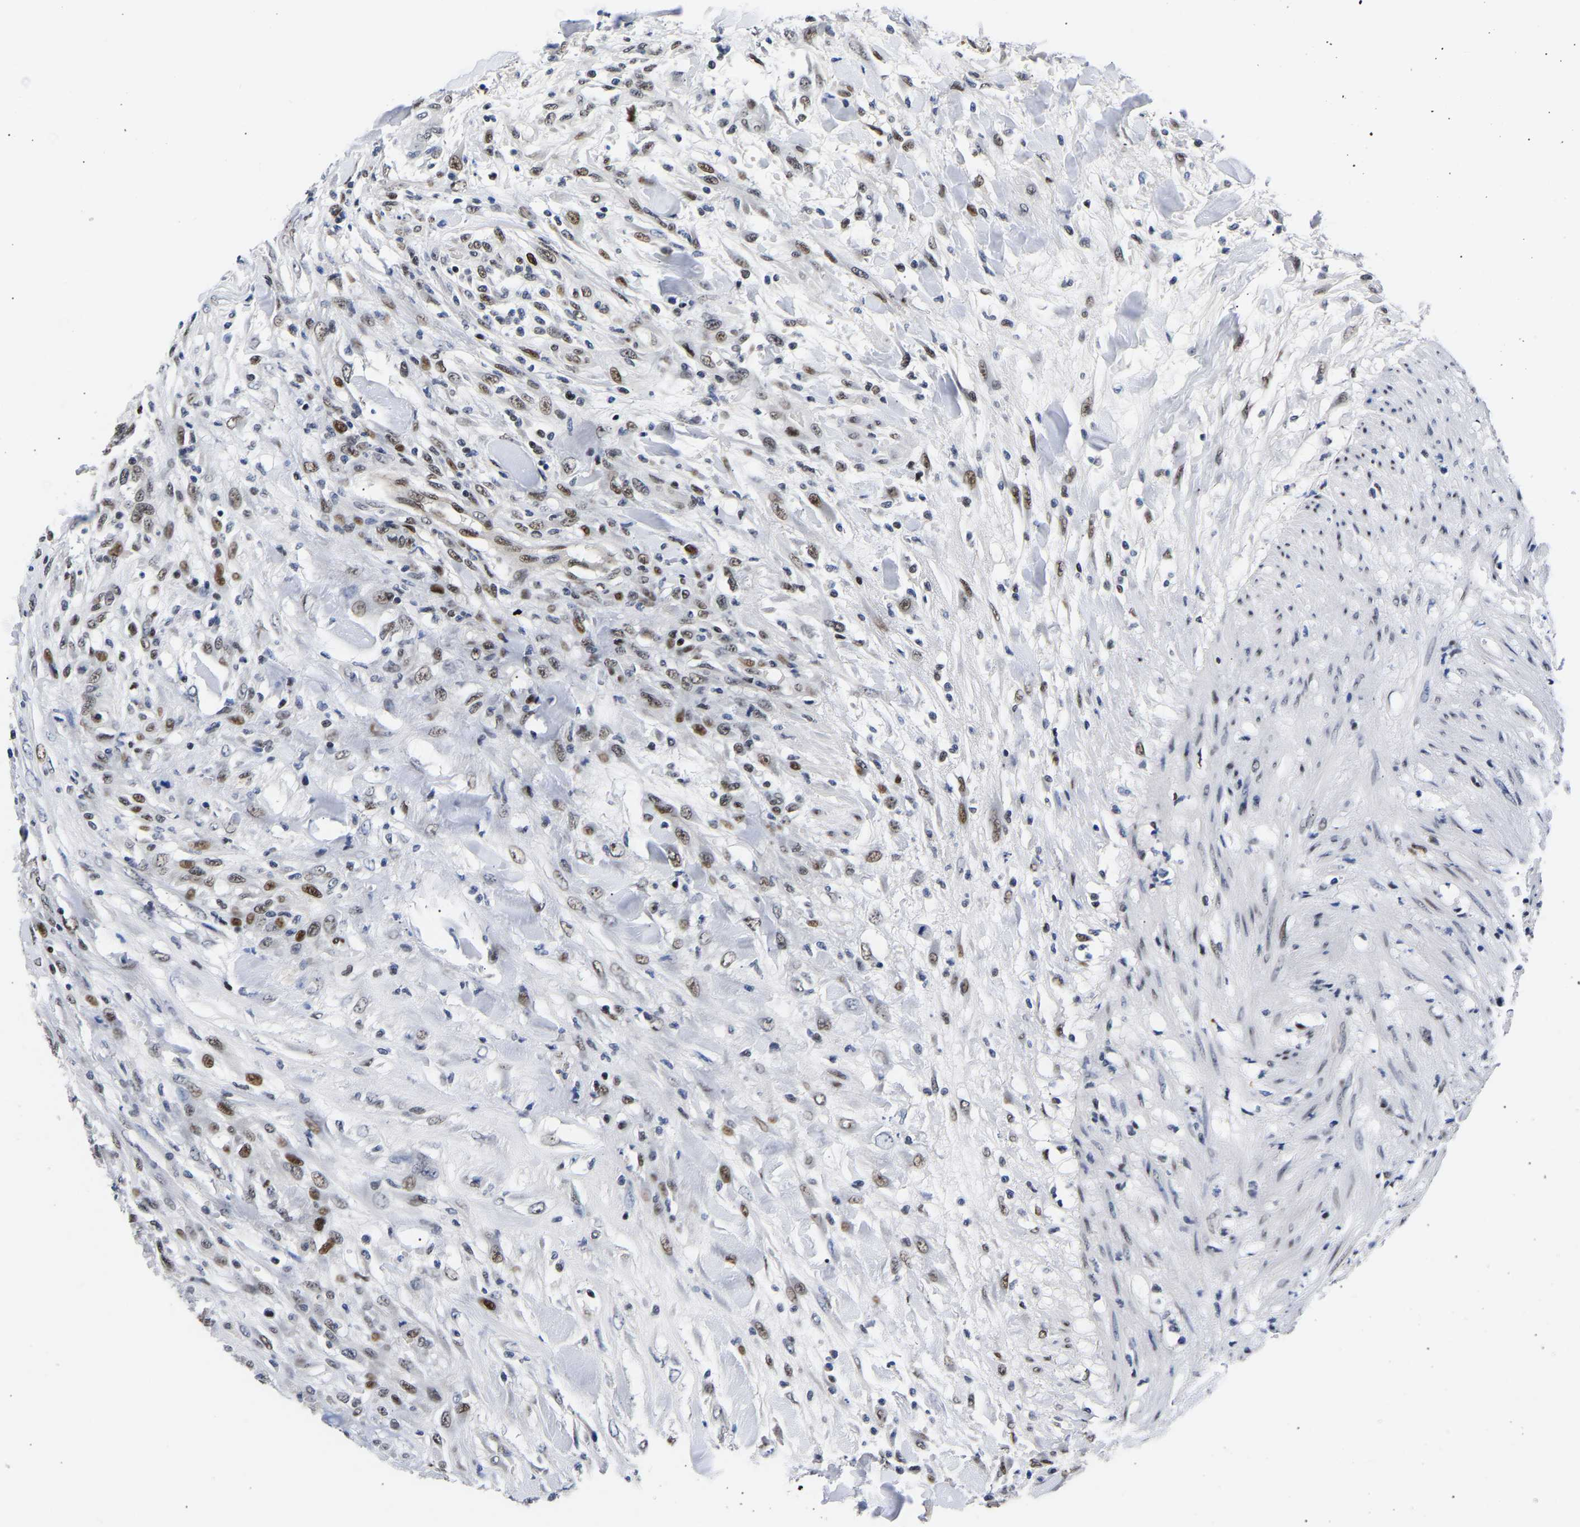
{"staining": {"intensity": "moderate", "quantity": ">75%", "location": "nuclear"}, "tissue": "testis cancer", "cell_type": "Tumor cells", "image_type": "cancer", "snomed": [{"axis": "morphology", "description": "Seminoma, NOS"}, {"axis": "topography", "description": "Testis"}], "caption": "Protein analysis of testis cancer (seminoma) tissue displays moderate nuclear staining in approximately >75% of tumor cells. (brown staining indicates protein expression, while blue staining denotes nuclei).", "gene": "PTRHD1", "patient": {"sex": "male", "age": 59}}